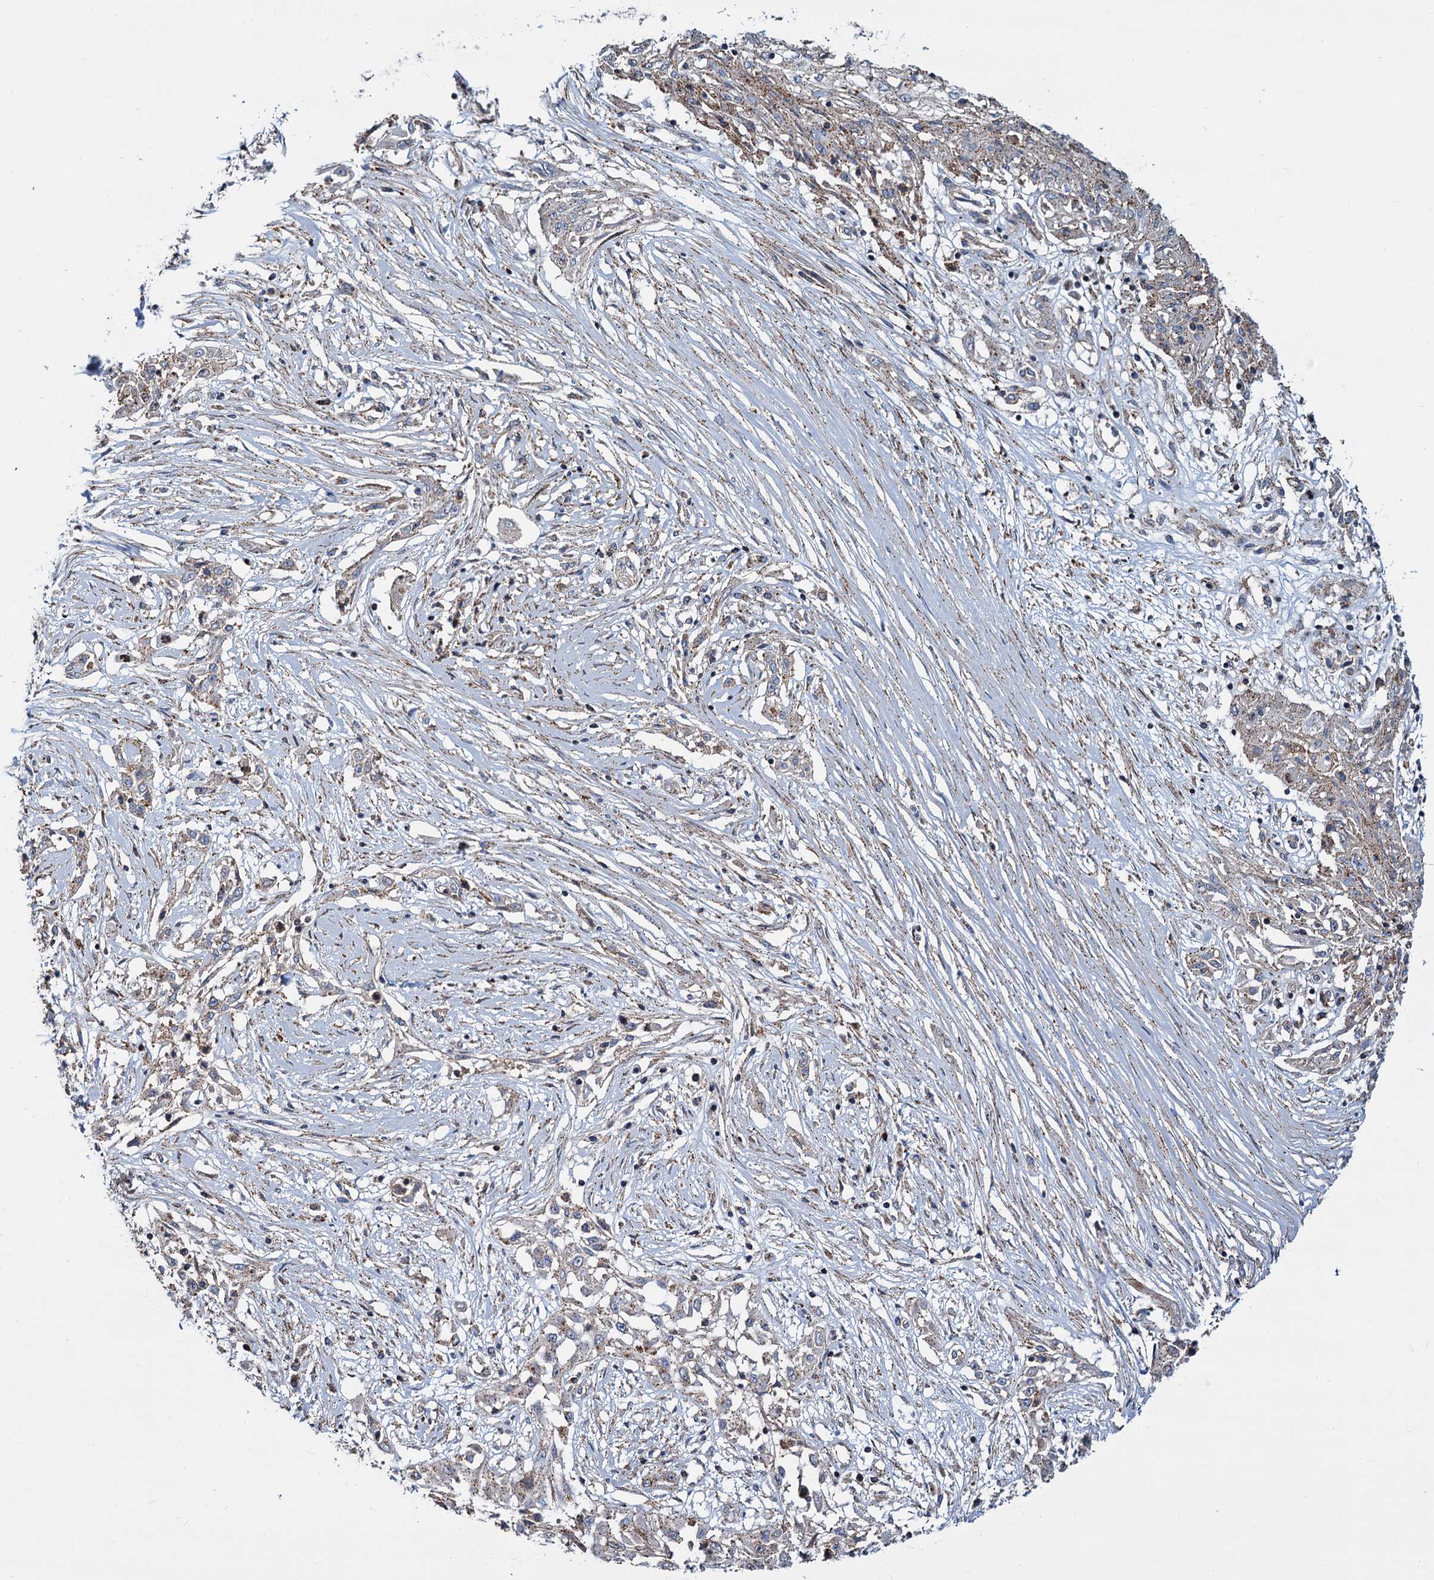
{"staining": {"intensity": "weak", "quantity": ">75%", "location": "cytoplasmic/membranous"}, "tissue": "skin cancer", "cell_type": "Tumor cells", "image_type": "cancer", "snomed": [{"axis": "morphology", "description": "Squamous cell carcinoma, NOS"}, {"axis": "morphology", "description": "Squamous cell carcinoma, metastatic, NOS"}, {"axis": "topography", "description": "Skin"}, {"axis": "topography", "description": "Lymph node"}], "caption": "This image reveals skin cancer (metastatic squamous cell carcinoma) stained with immunohistochemistry (IHC) to label a protein in brown. The cytoplasmic/membranous of tumor cells show weak positivity for the protein. Nuclei are counter-stained blue.", "gene": "PSEN1", "patient": {"sex": "male", "age": 75}}